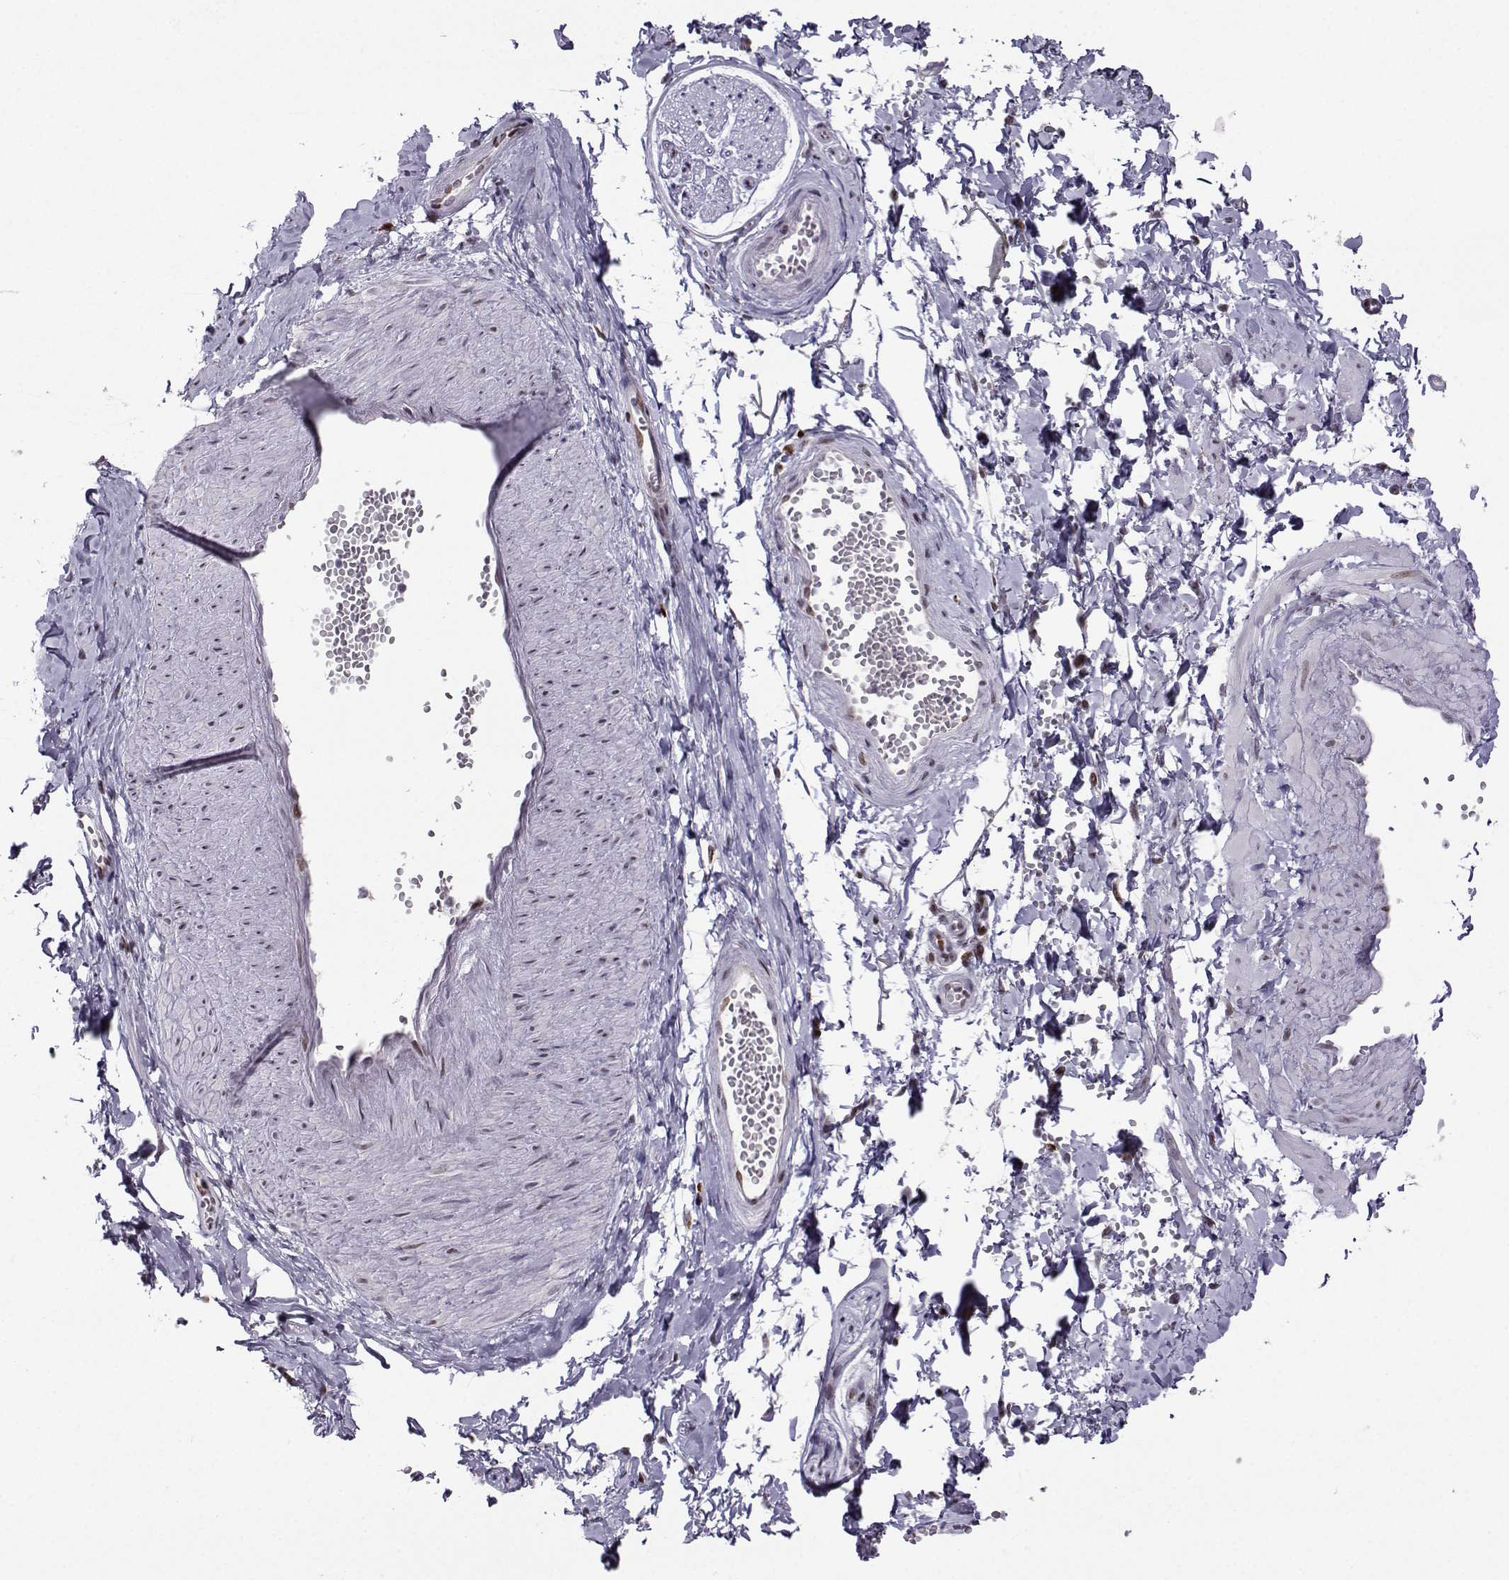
{"staining": {"intensity": "negative", "quantity": "none", "location": "none"}, "tissue": "adipose tissue", "cell_type": "Adipocytes", "image_type": "normal", "snomed": [{"axis": "morphology", "description": "Normal tissue, NOS"}, {"axis": "topography", "description": "Smooth muscle"}, {"axis": "topography", "description": "Peripheral nerve tissue"}], "caption": "This histopathology image is of unremarkable adipose tissue stained with immunohistochemistry to label a protein in brown with the nuclei are counter-stained blue. There is no positivity in adipocytes.", "gene": "ZNF19", "patient": {"sex": "male", "age": 22}}